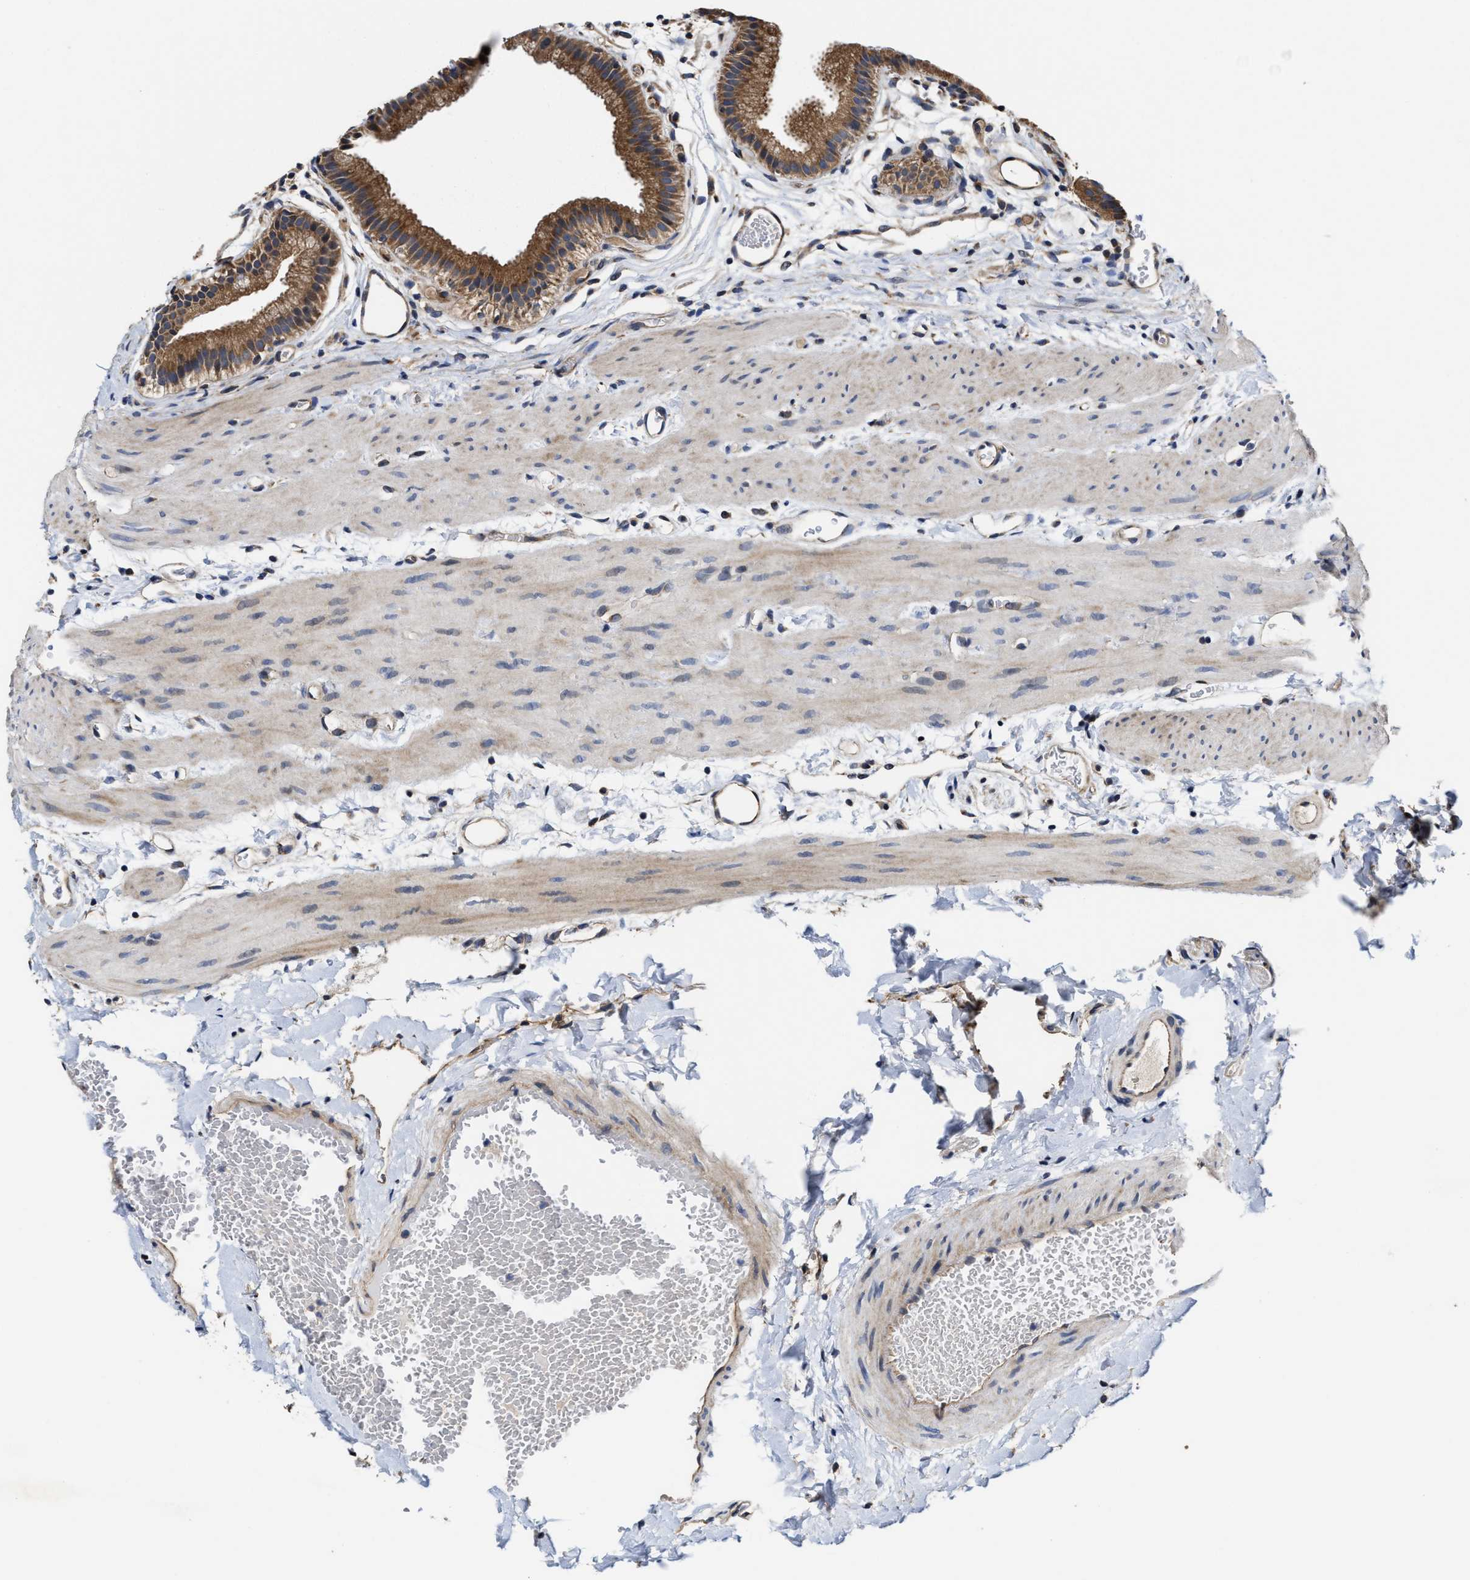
{"staining": {"intensity": "strong", "quantity": ">75%", "location": "cytoplasmic/membranous,nuclear"}, "tissue": "gallbladder", "cell_type": "Glandular cells", "image_type": "normal", "snomed": [{"axis": "morphology", "description": "Normal tissue, NOS"}, {"axis": "topography", "description": "Gallbladder"}], "caption": "Immunohistochemical staining of unremarkable human gallbladder demonstrates >75% levels of strong cytoplasmic/membranous,nuclear protein positivity in about >75% of glandular cells. (DAB IHC, brown staining for protein, blue staining for nuclei).", "gene": "TRAF6", "patient": {"sex": "female", "age": 26}}